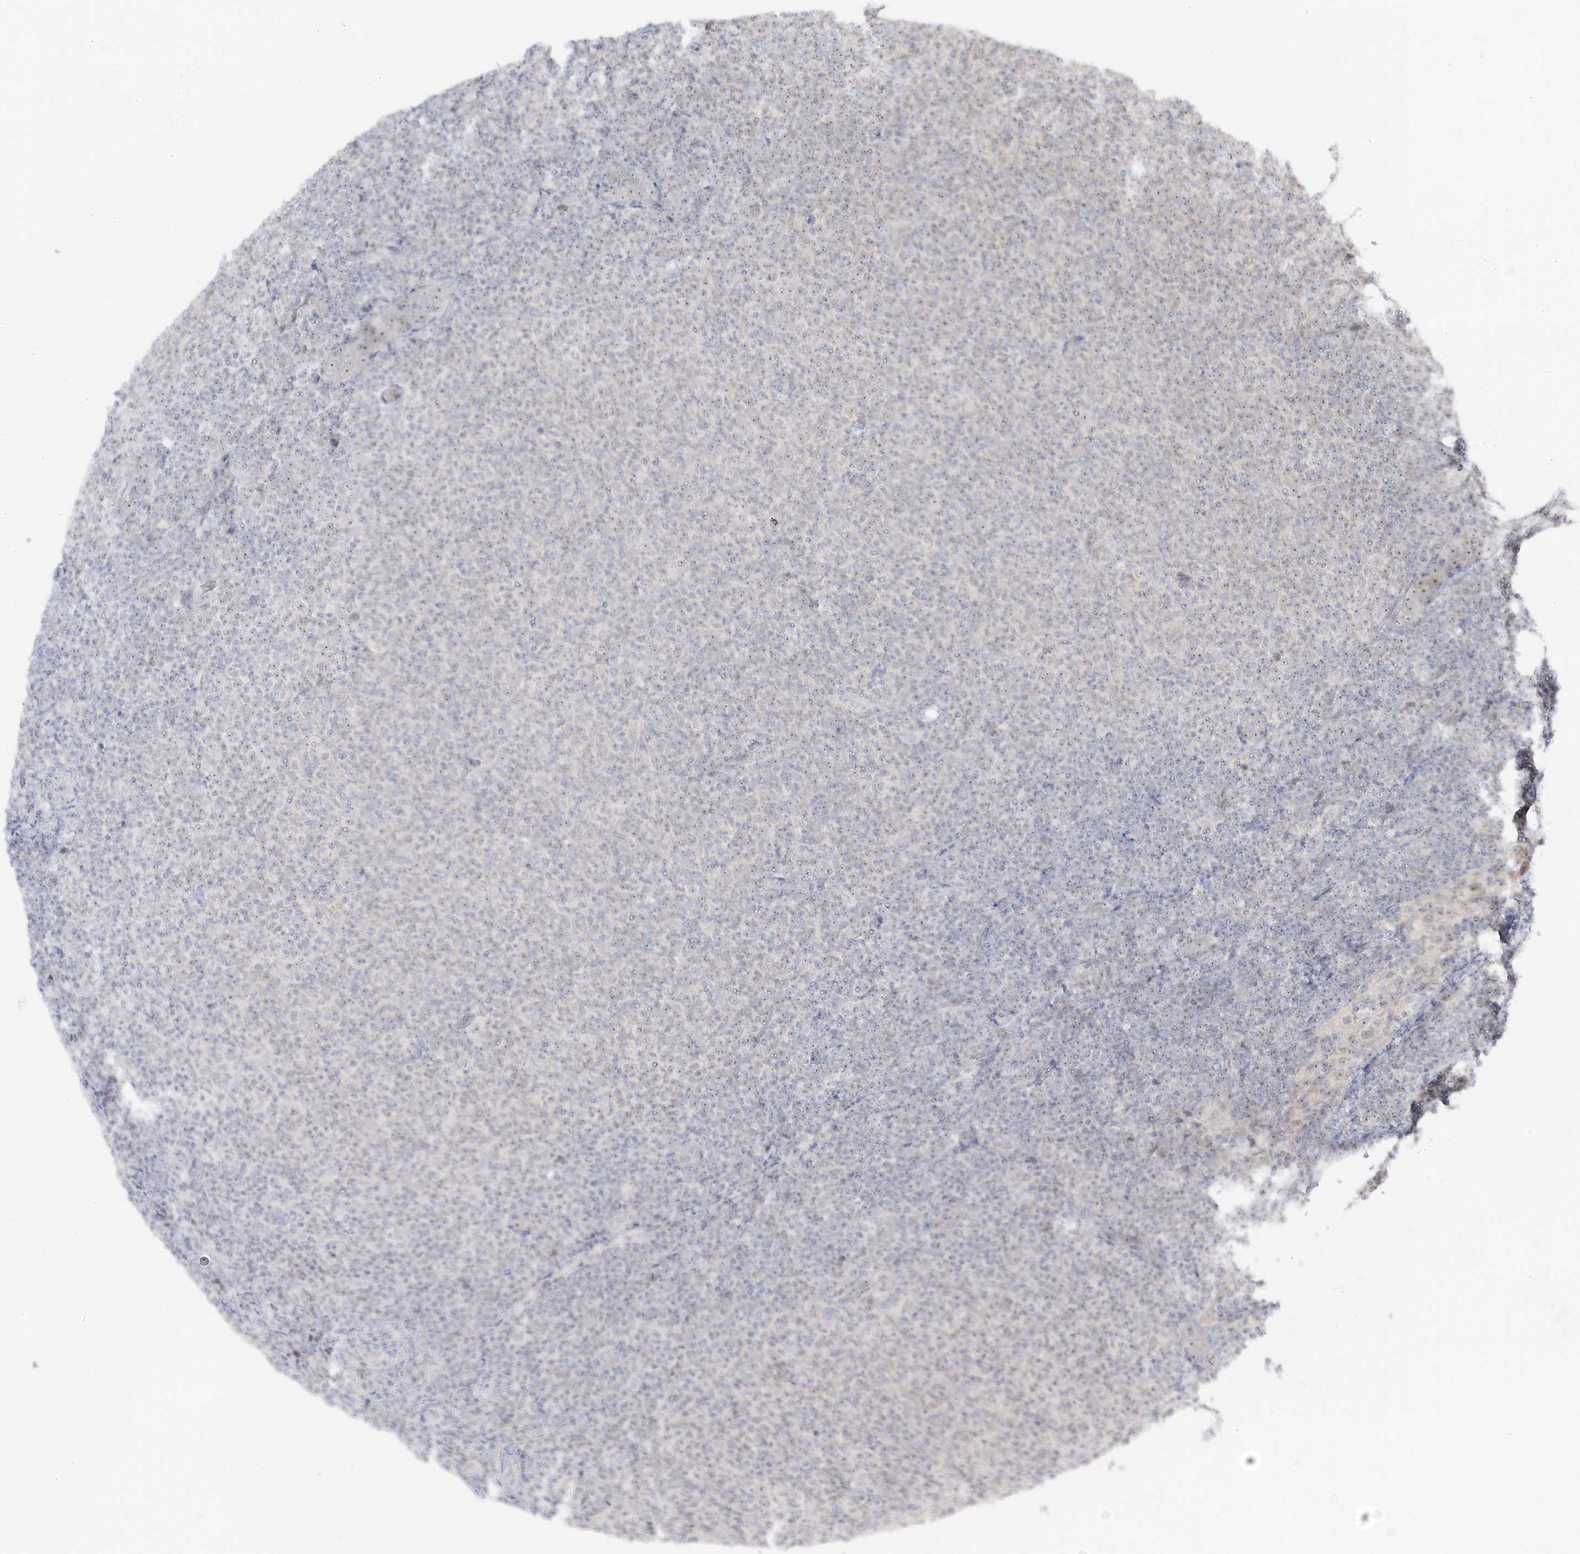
{"staining": {"intensity": "weak", "quantity": "<25%", "location": "nuclear"}, "tissue": "lymphoma", "cell_type": "Tumor cells", "image_type": "cancer", "snomed": [{"axis": "morphology", "description": "Malignant lymphoma, non-Hodgkin's type, Low grade"}, {"axis": "topography", "description": "Lymph node"}], "caption": "Immunohistochemistry (IHC) of human low-grade malignant lymphoma, non-Hodgkin's type reveals no expression in tumor cells. Nuclei are stained in blue.", "gene": "TSEN15", "patient": {"sex": "male", "age": 66}}